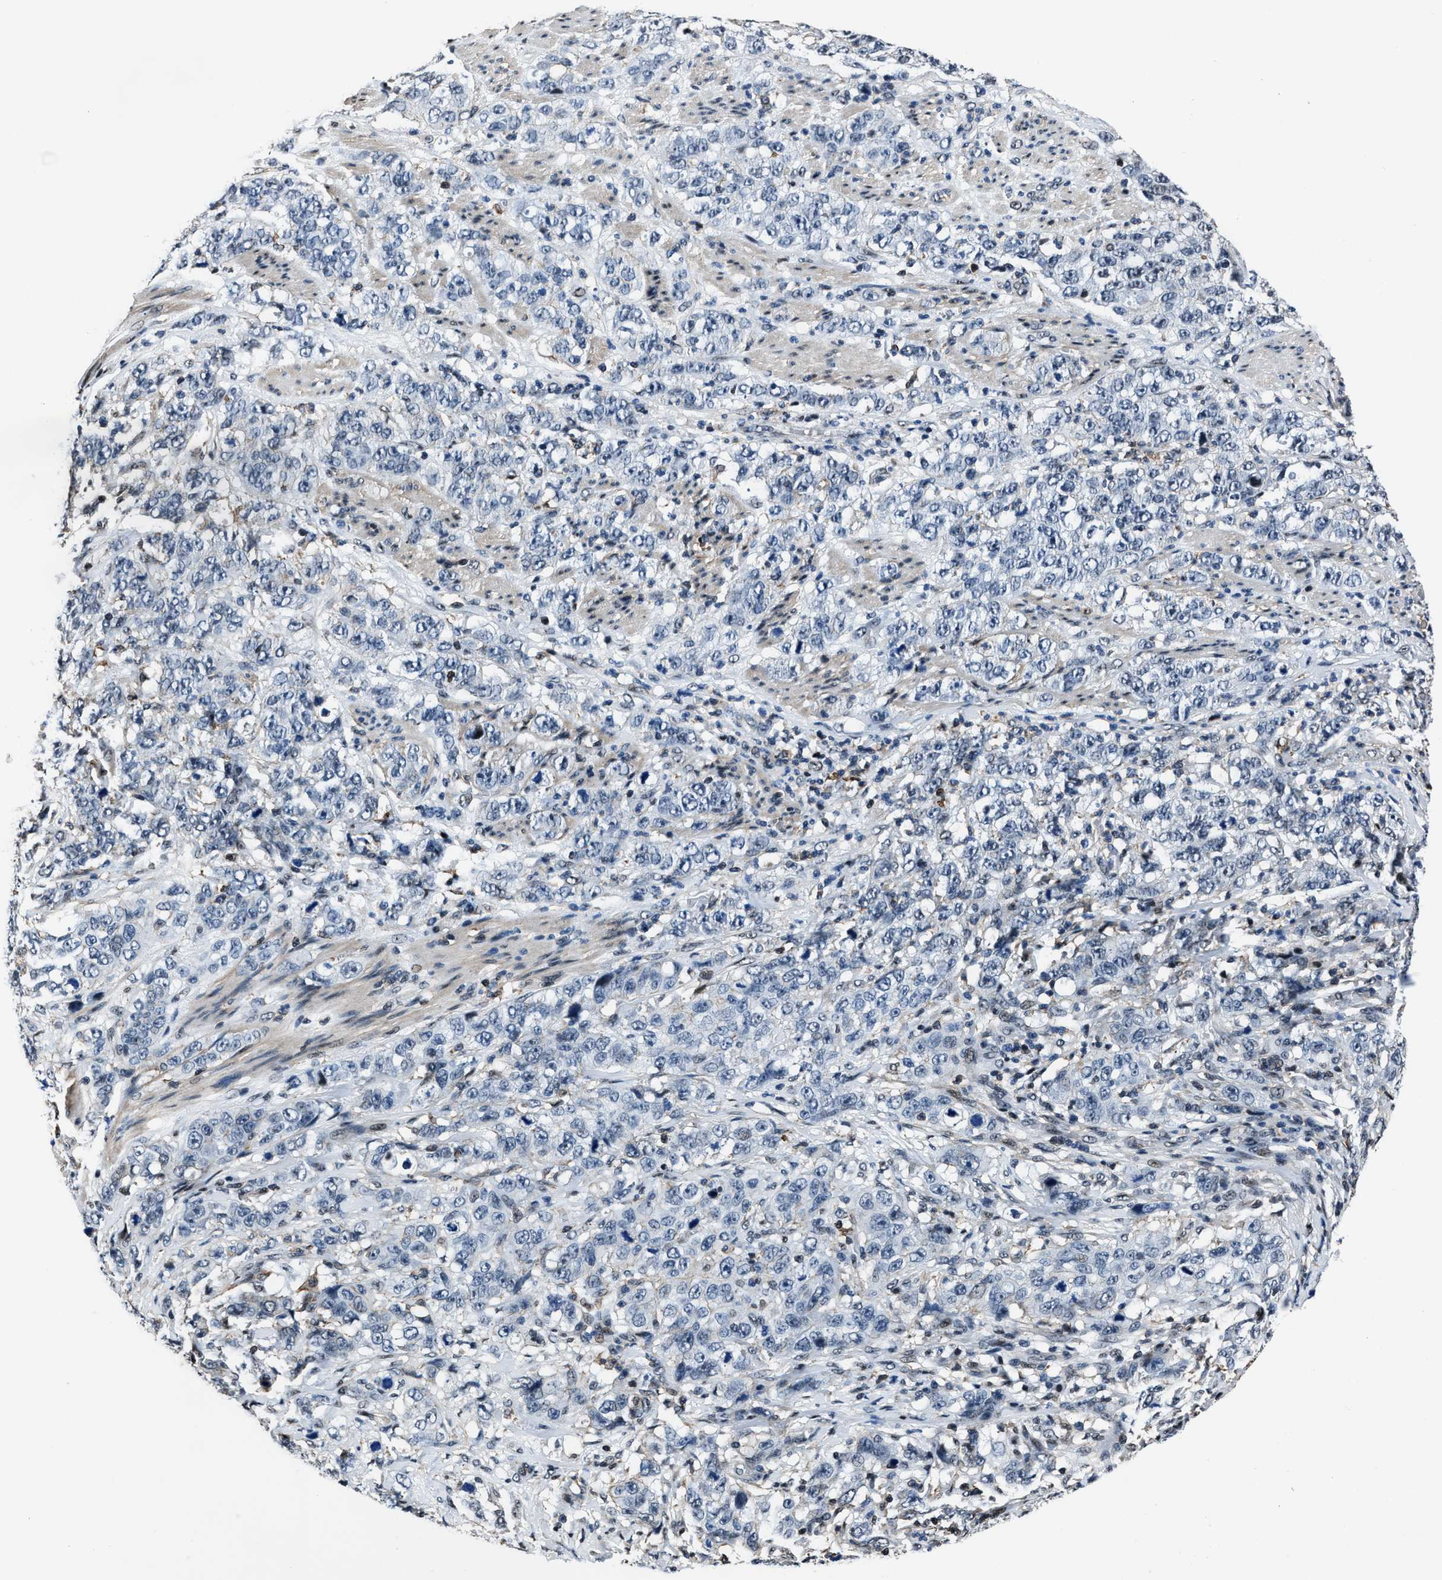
{"staining": {"intensity": "negative", "quantity": "none", "location": "none"}, "tissue": "stomach cancer", "cell_type": "Tumor cells", "image_type": "cancer", "snomed": [{"axis": "morphology", "description": "Adenocarcinoma, NOS"}, {"axis": "topography", "description": "Stomach"}], "caption": "Immunohistochemistry of stomach adenocarcinoma reveals no positivity in tumor cells.", "gene": "PPIE", "patient": {"sex": "male", "age": 48}}